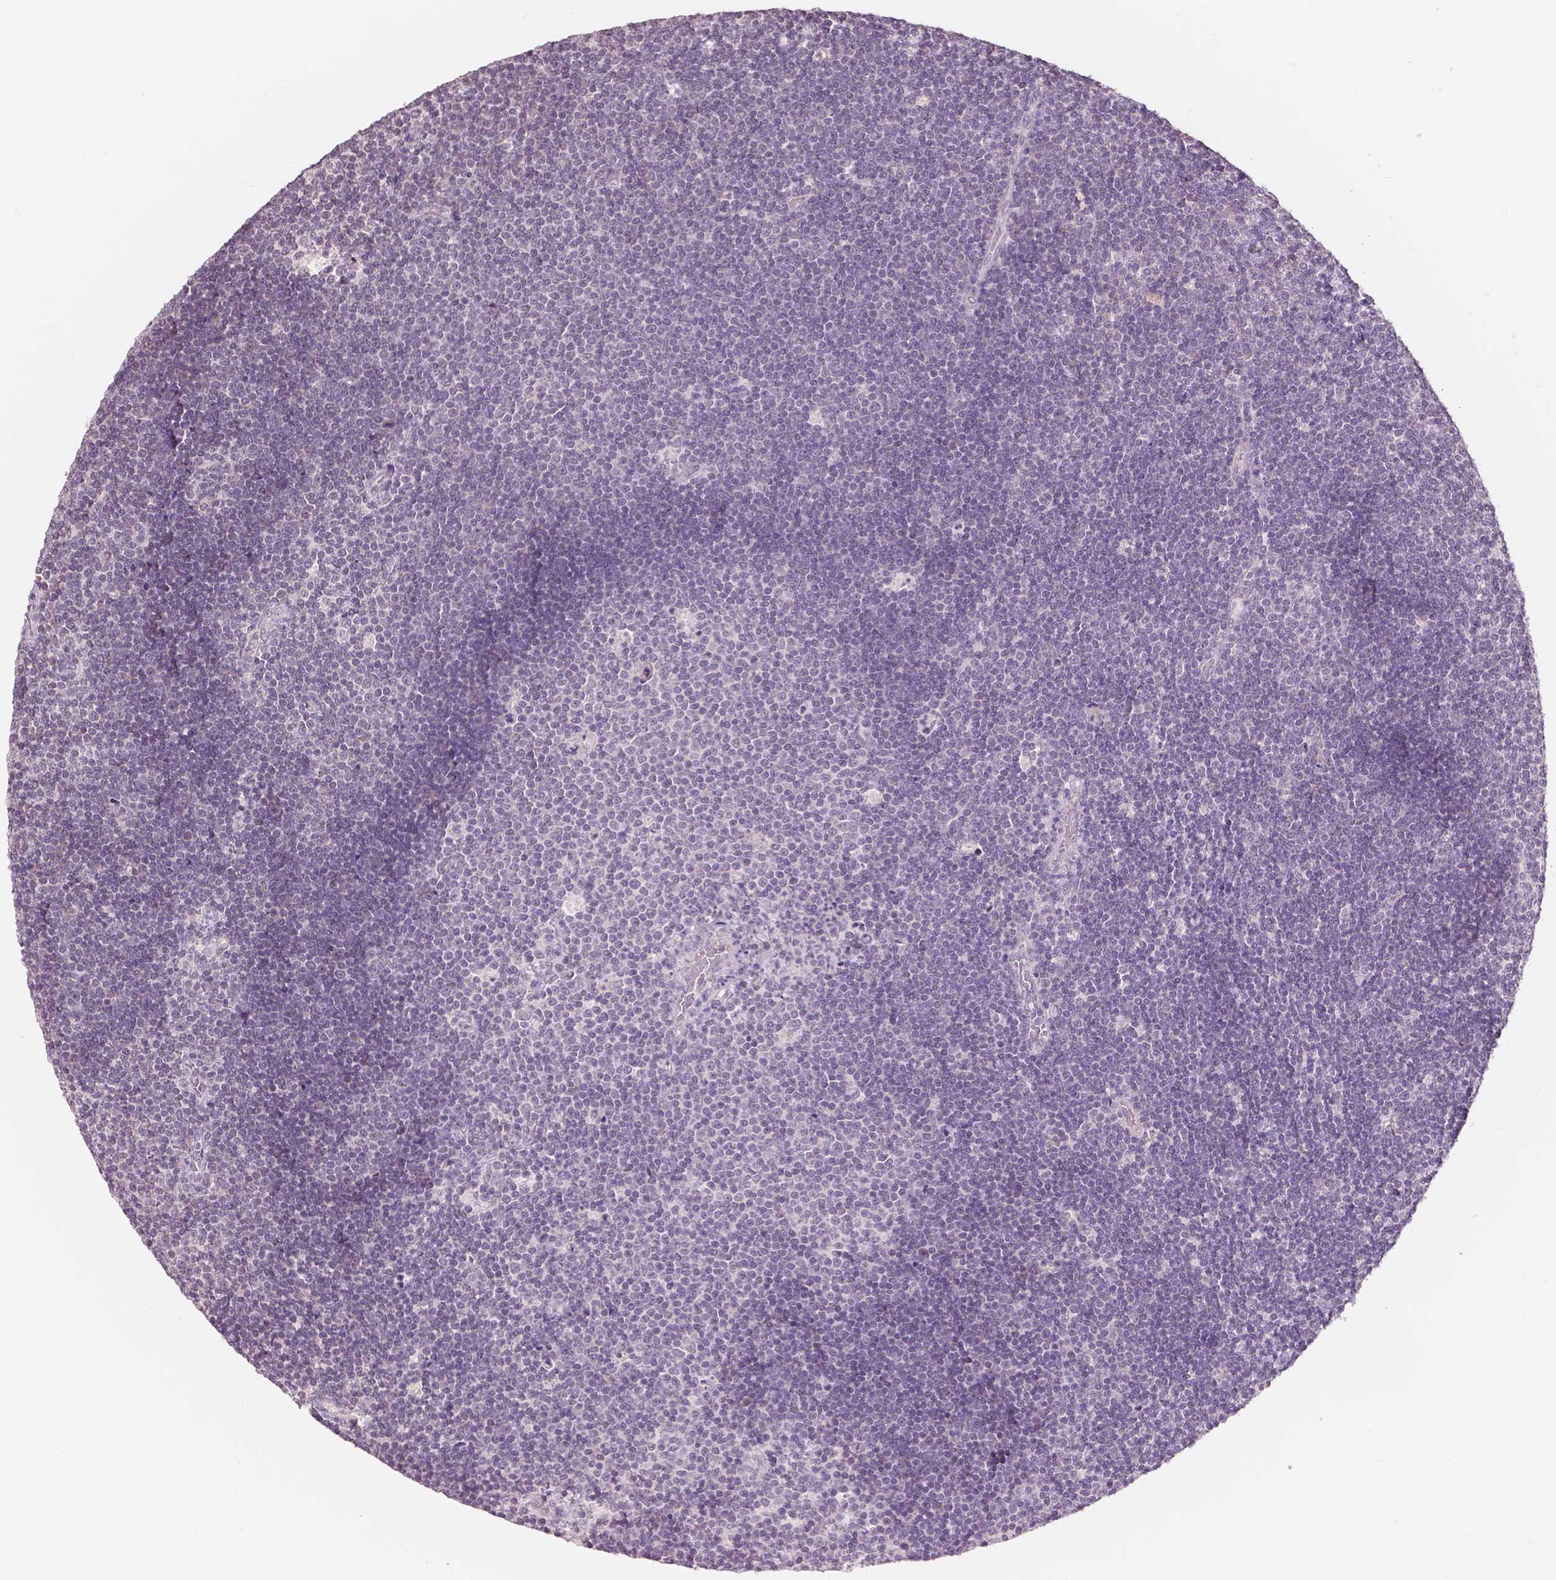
{"staining": {"intensity": "negative", "quantity": "none", "location": "none"}, "tissue": "lymphoma", "cell_type": "Tumor cells", "image_type": "cancer", "snomed": [{"axis": "morphology", "description": "Malignant lymphoma, non-Hodgkin's type, Low grade"}, {"axis": "topography", "description": "Brain"}], "caption": "Immunohistochemical staining of lymphoma exhibits no significant positivity in tumor cells.", "gene": "NOS1AP", "patient": {"sex": "female", "age": 66}}